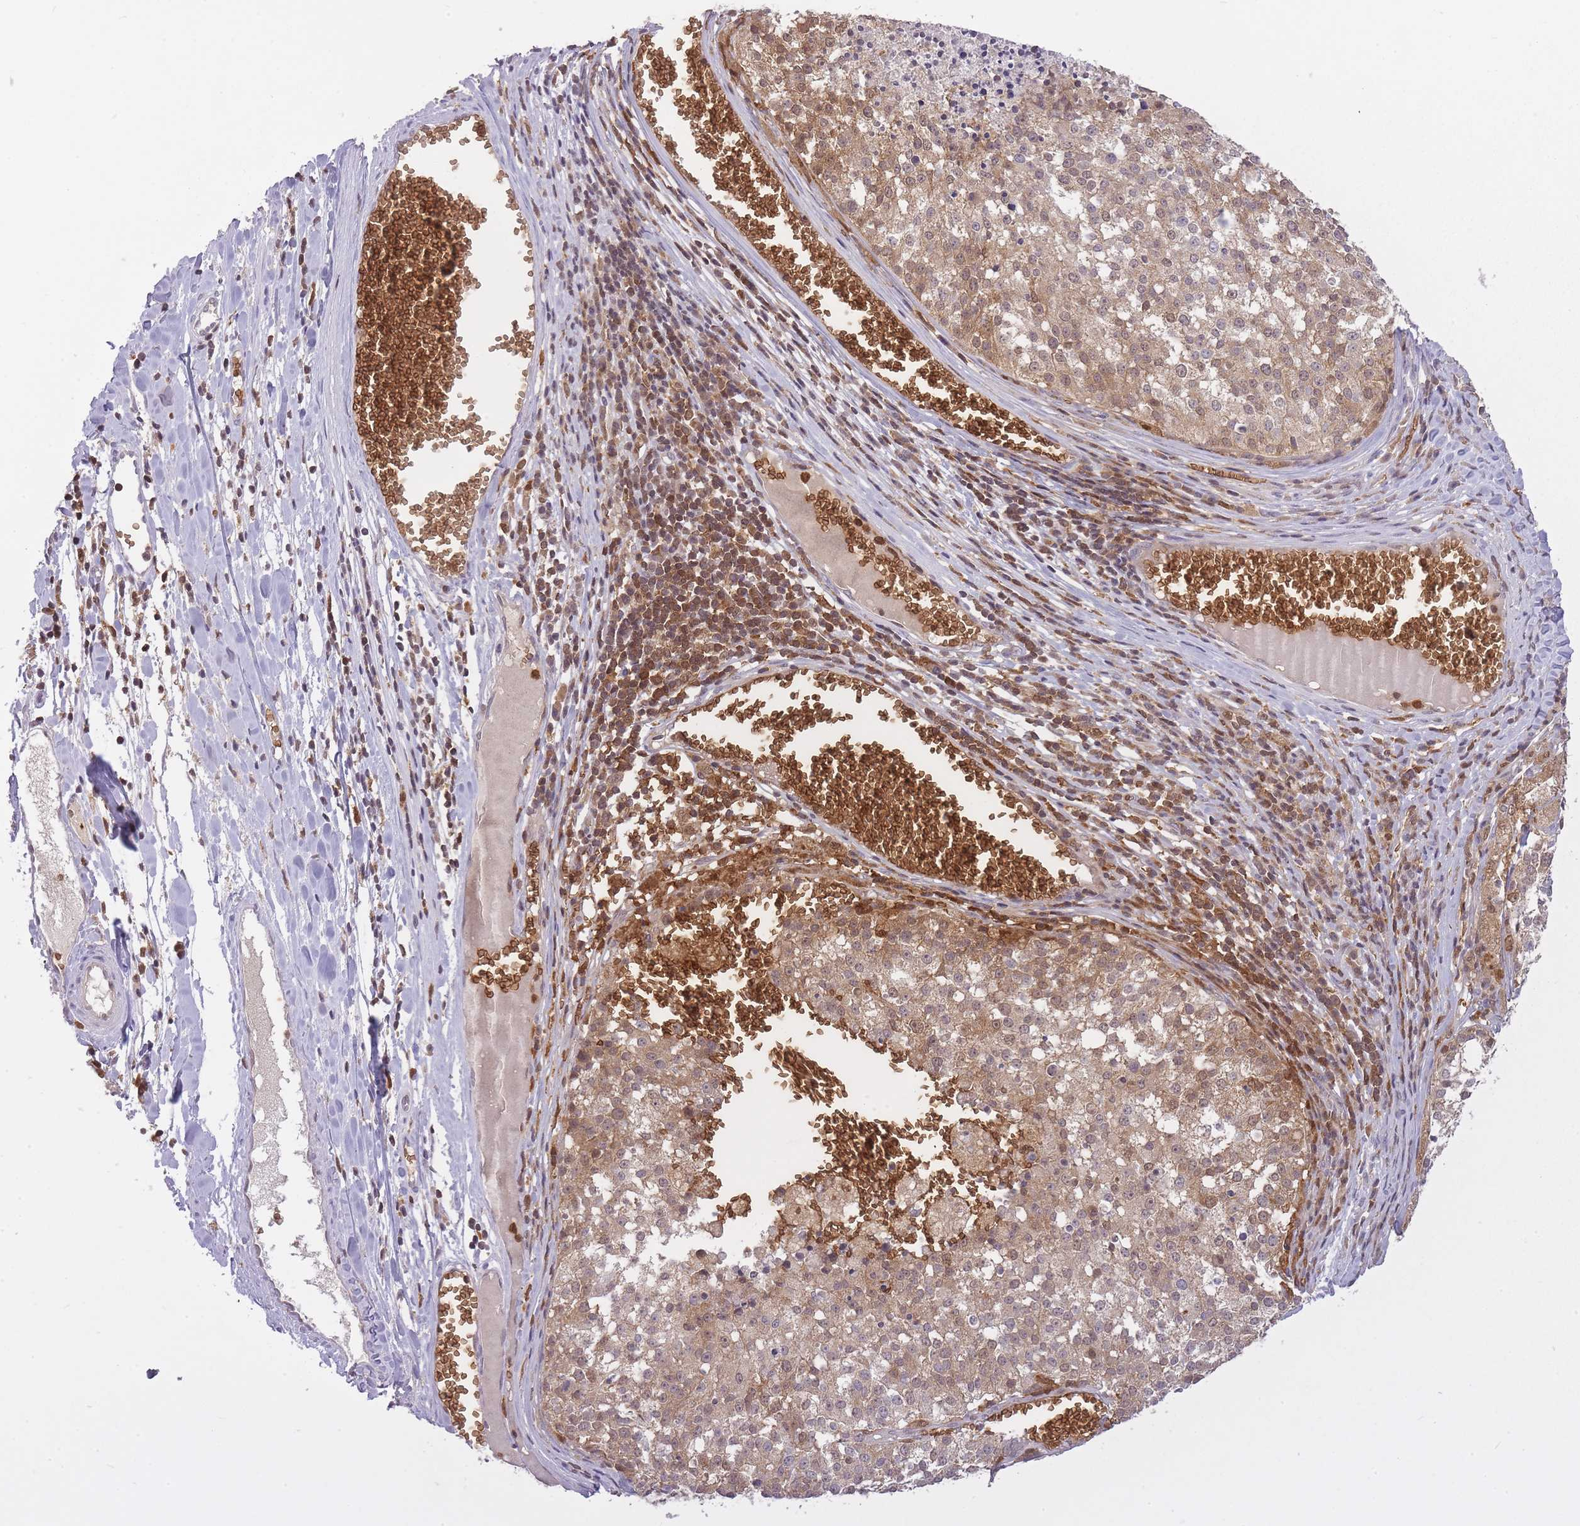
{"staining": {"intensity": "moderate", "quantity": ">75%", "location": "cytoplasmic/membranous,nuclear"}, "tissue": "melanoma", "cell_type": "Tumor cells", "image_type": "cancer", "snomed": [{"axis": "morphology", "description": "Malignant melanoma, NOS"}, {"axis": "topography", "description": "Skin"}], "caption": "This is an image of immunohistochemistry staining of malignant melanoma, which shows moderate positivity in the cytoplasmic/membranous and nuclear of tumor cells.", "gene": "CXorf38", "patient": {"sex": "female", "age": 64}}